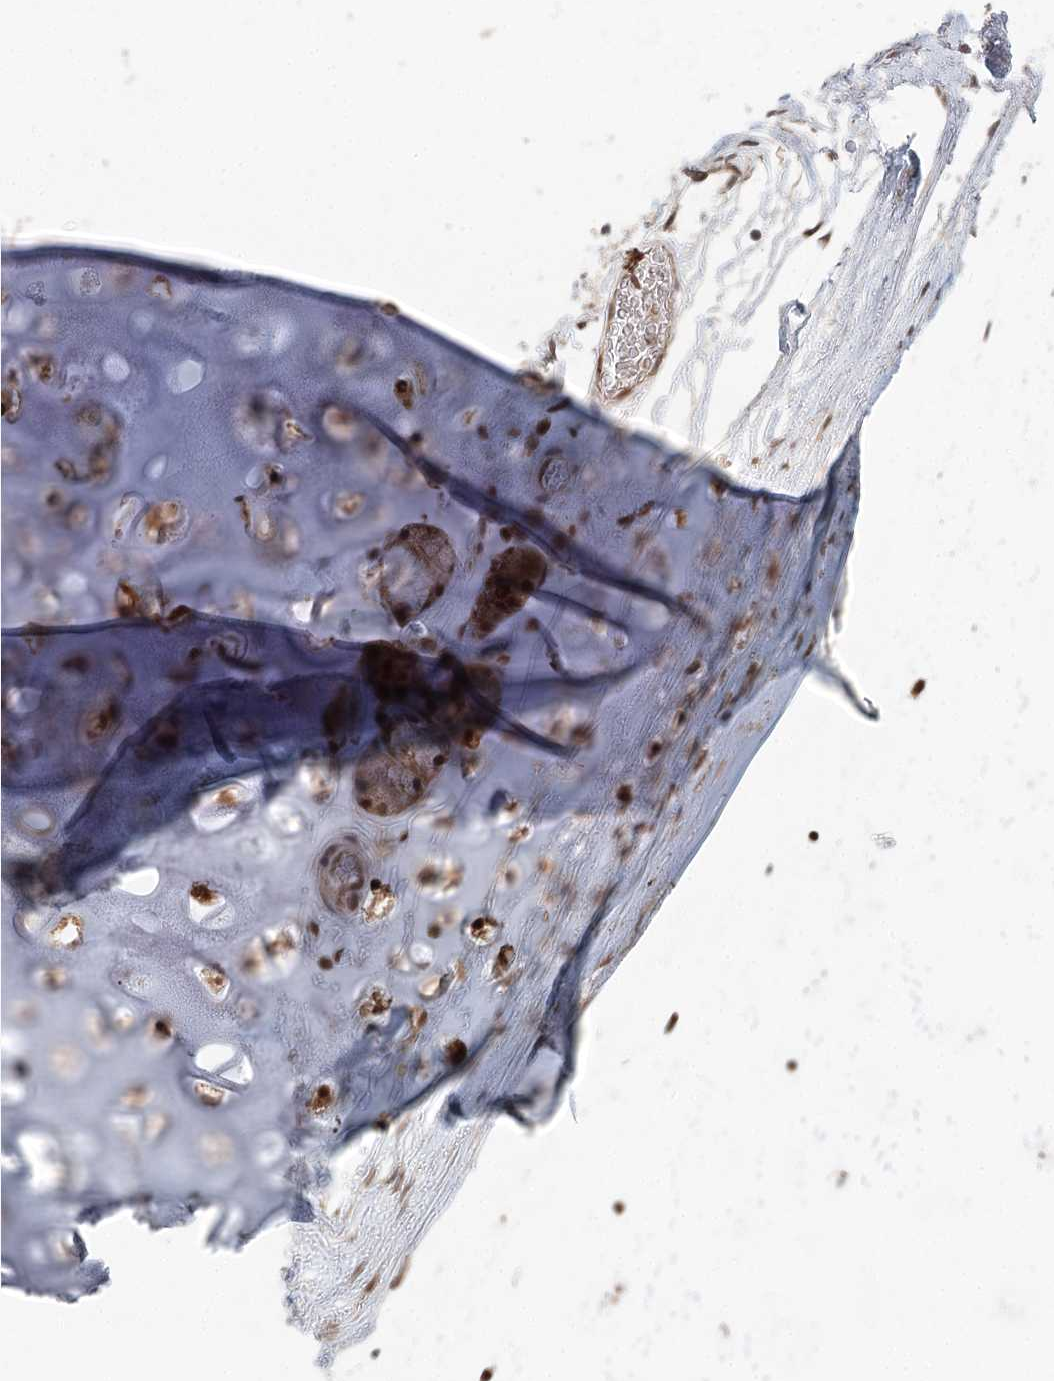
{"staining": {"intensity": "moderate", "quantity": ">75%", "location": "cytoplasmic/membranous,nuclear"}, "tissue": "adipose tissue", "cell_type": "Adipocytes", "image_type": "normal", "snomed": [{"axis": "morphology", "description": "Normal tissue, NOS"}, {"axis": "topography", "description": "Lymph node"}, {"axis": "topography", "description": "Bronchus"}], "caption": "Adipocytes reveal moderate cytoplasmic/membranous,nuclear expression in about >75% of cells in benign adipose tissue. Ihc stains the protein in brown and the nuclei are stained blue.", "gene": "N6AMT1", "patient": {"sex": "male", "age": 63}}